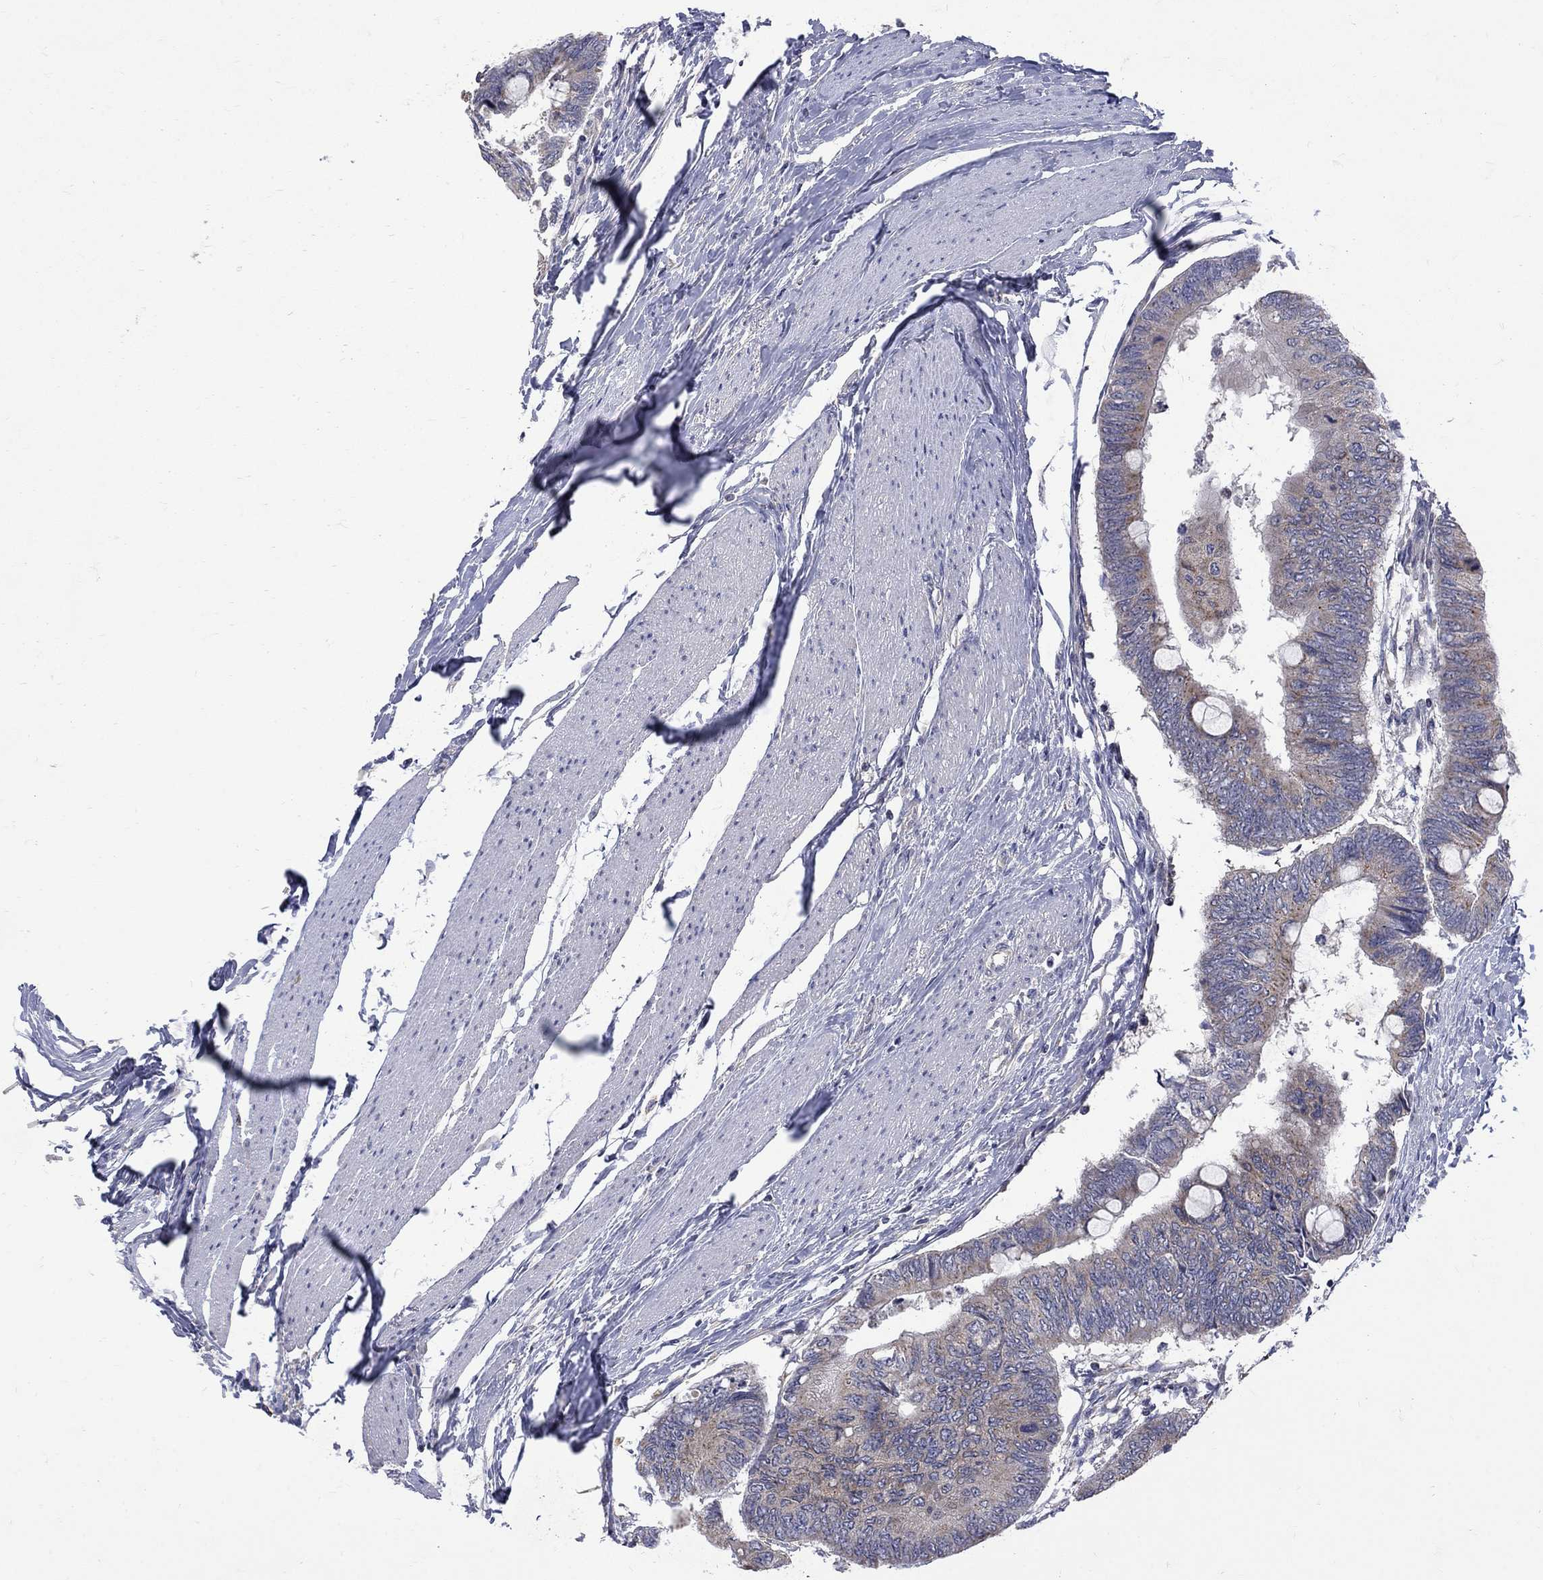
{"staining": {"intensity": "weak", "quantity": "25%-75%", "location": "cytoplasmic/membranous"}, "tissue": "colorectal cancer", "cell_type": "Tumor cells", "image_type": "cancer", "snomed": [{"axis": "morphology", "description": "Normal tissue, NOS"}, {"axis": "morphology", "description": "Adenocarcinoma, NOS"}, {"axis": "topography", "description": "Rectum"}, {"axis": "topography", "description": "Peripheral nerve tissue"}], "caption": "Colorectal cancer (adenocarcinoma) tissue exhibits weak cytoplasmic/membranous positivity in about 25%-75% of tumor cells, visualized by immunohistochemistry. The staining was performed using DAB to visualize the protein expression in brown, while the nuclei were stained in blue with hematoxylin (Magnification: 20x).", "gene": "SH2B1", "patient": {"sex": "male", "age": 92}}